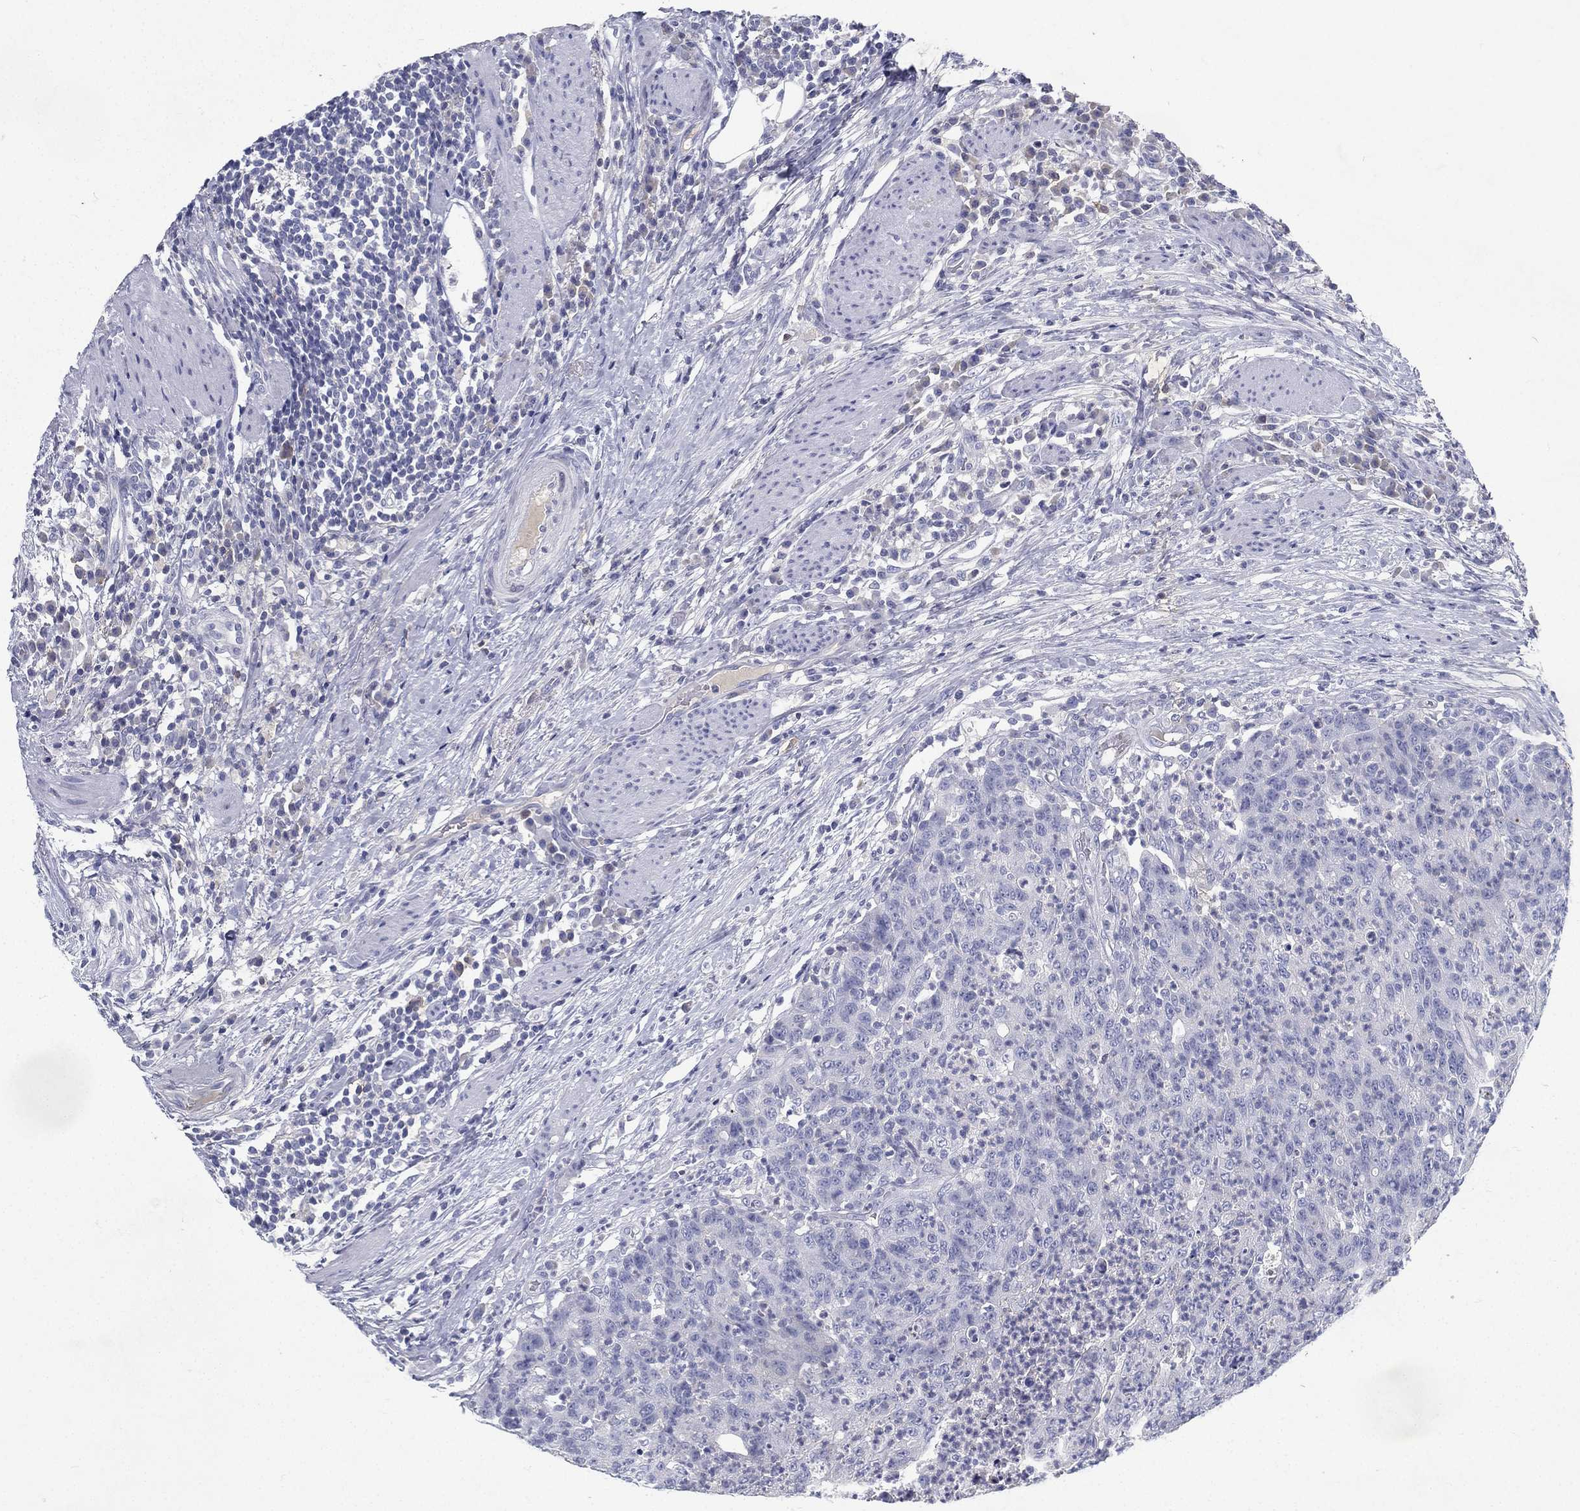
{"staining": {"intensity": "negative", "quantity": "none", "location": "none"}, "tissue": "colorectal cancer", "cell_type": "Tumor cells", "image_type": "cancer", "snomed": [{"axis": "morphology", "description": "Adenocarcinoma, NOS"}, {"axis": "topography", "description": "Colon"}], "caption": "This is an immunohistochemistry (IHC) histopathology image of human adenocarcinoma (colorectal). There is no staining in tumor cells.", "gene": "RGS13", "patient": {"sex": "male", "age": 70}}